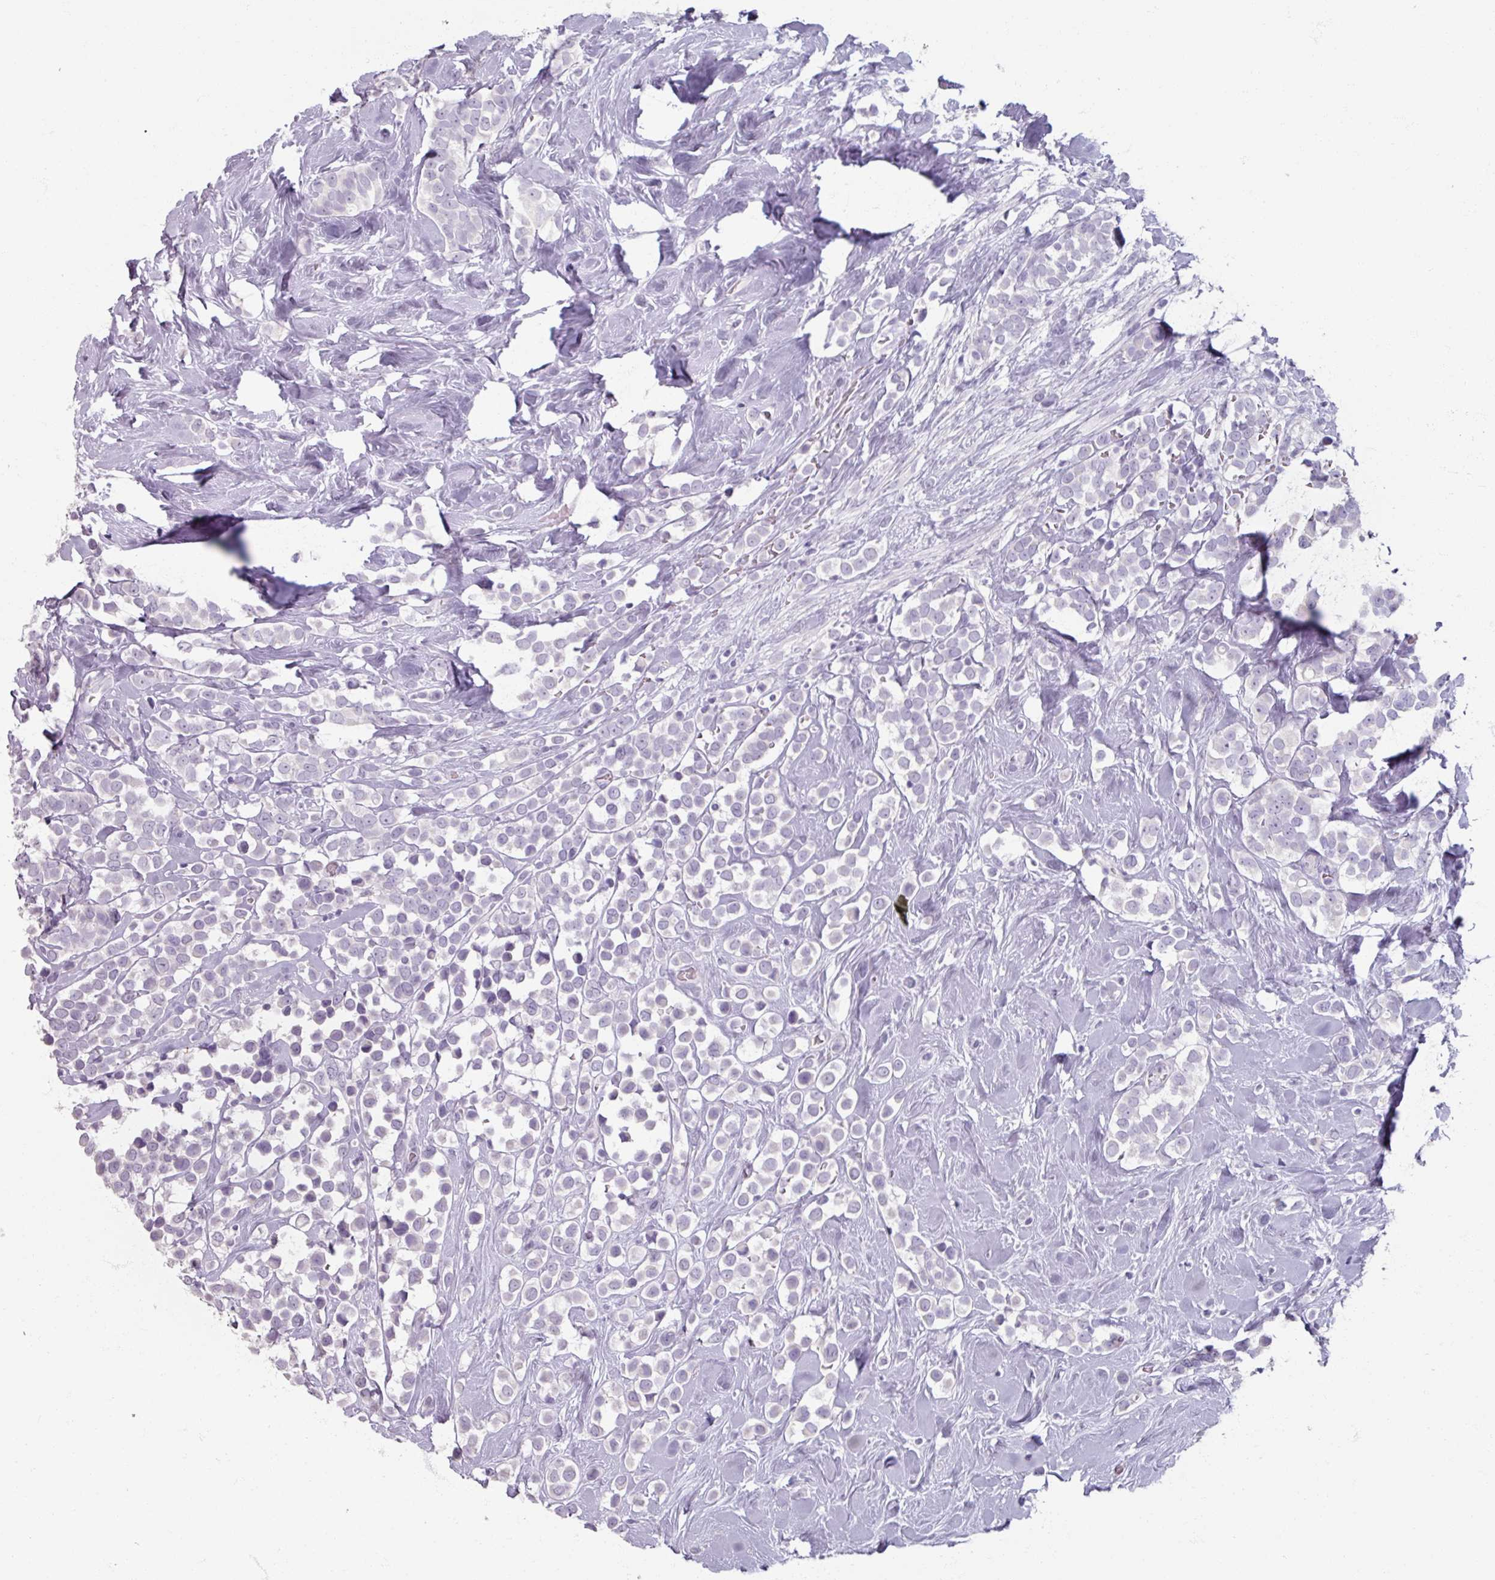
{"staining": {"intensity": "negative", "quantity": "none", "location": "none"}, "tissue": "breast cancer", "cell_type": "Tumor cells", "image_type": "cancer", "snomed": [{"axis": "morphology", "description": "Duct carcinoma"}, {"axis": "topography", "description": "Breast"}], "caption": "DAB (3,3'-diaminobenzidine) immunohistochemical staining of breast cancer demonstrates no significant staining in tumor cells. The staining is performed using DAB brown chromogen with nuclei counter-stained in using hematoxylin.", "gene": "TG", "patient": {"sex": "female", "age": 80}}